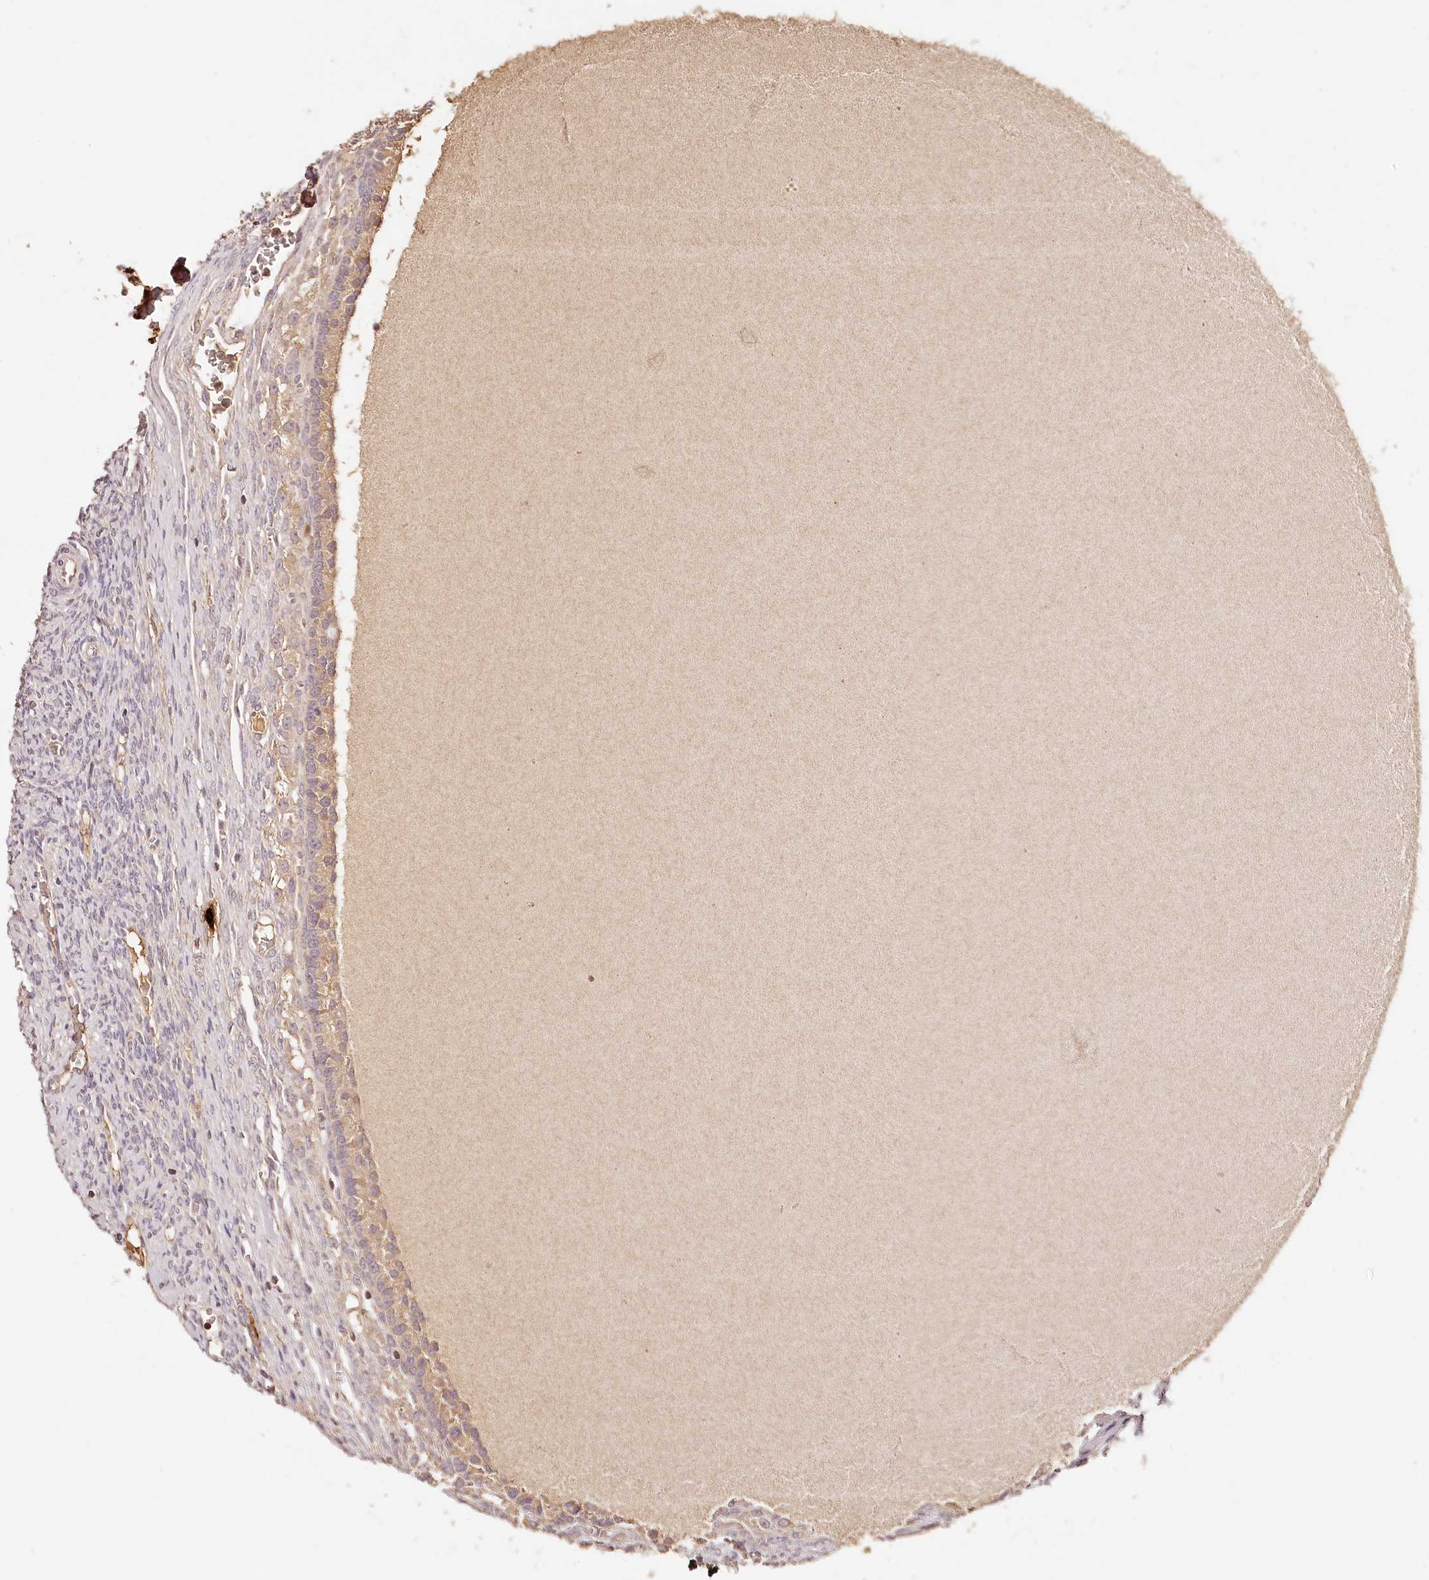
{"staining": {"intensity": "negative", "quantity": "none", "location": "none"}, "tissue": "ovary", "cell_type": "Ovarian stroma cells", "image_type": "normal", "snomed": [{"axis": "morphology", "description": "Normal tissue, NOS"}, {"axis": "topography", "description": "Ovary"}], "caption": "Ovary was stained to show a protein in brown. There is no significant positivity in ovarian stroma cells. (Brightfield microscopy of DAB (3,3'-diaminobenzidine) immunohistochemistry at high magnification).", "gene": "SYNGR1", "patient": {"sex": "female", "age": 41}}